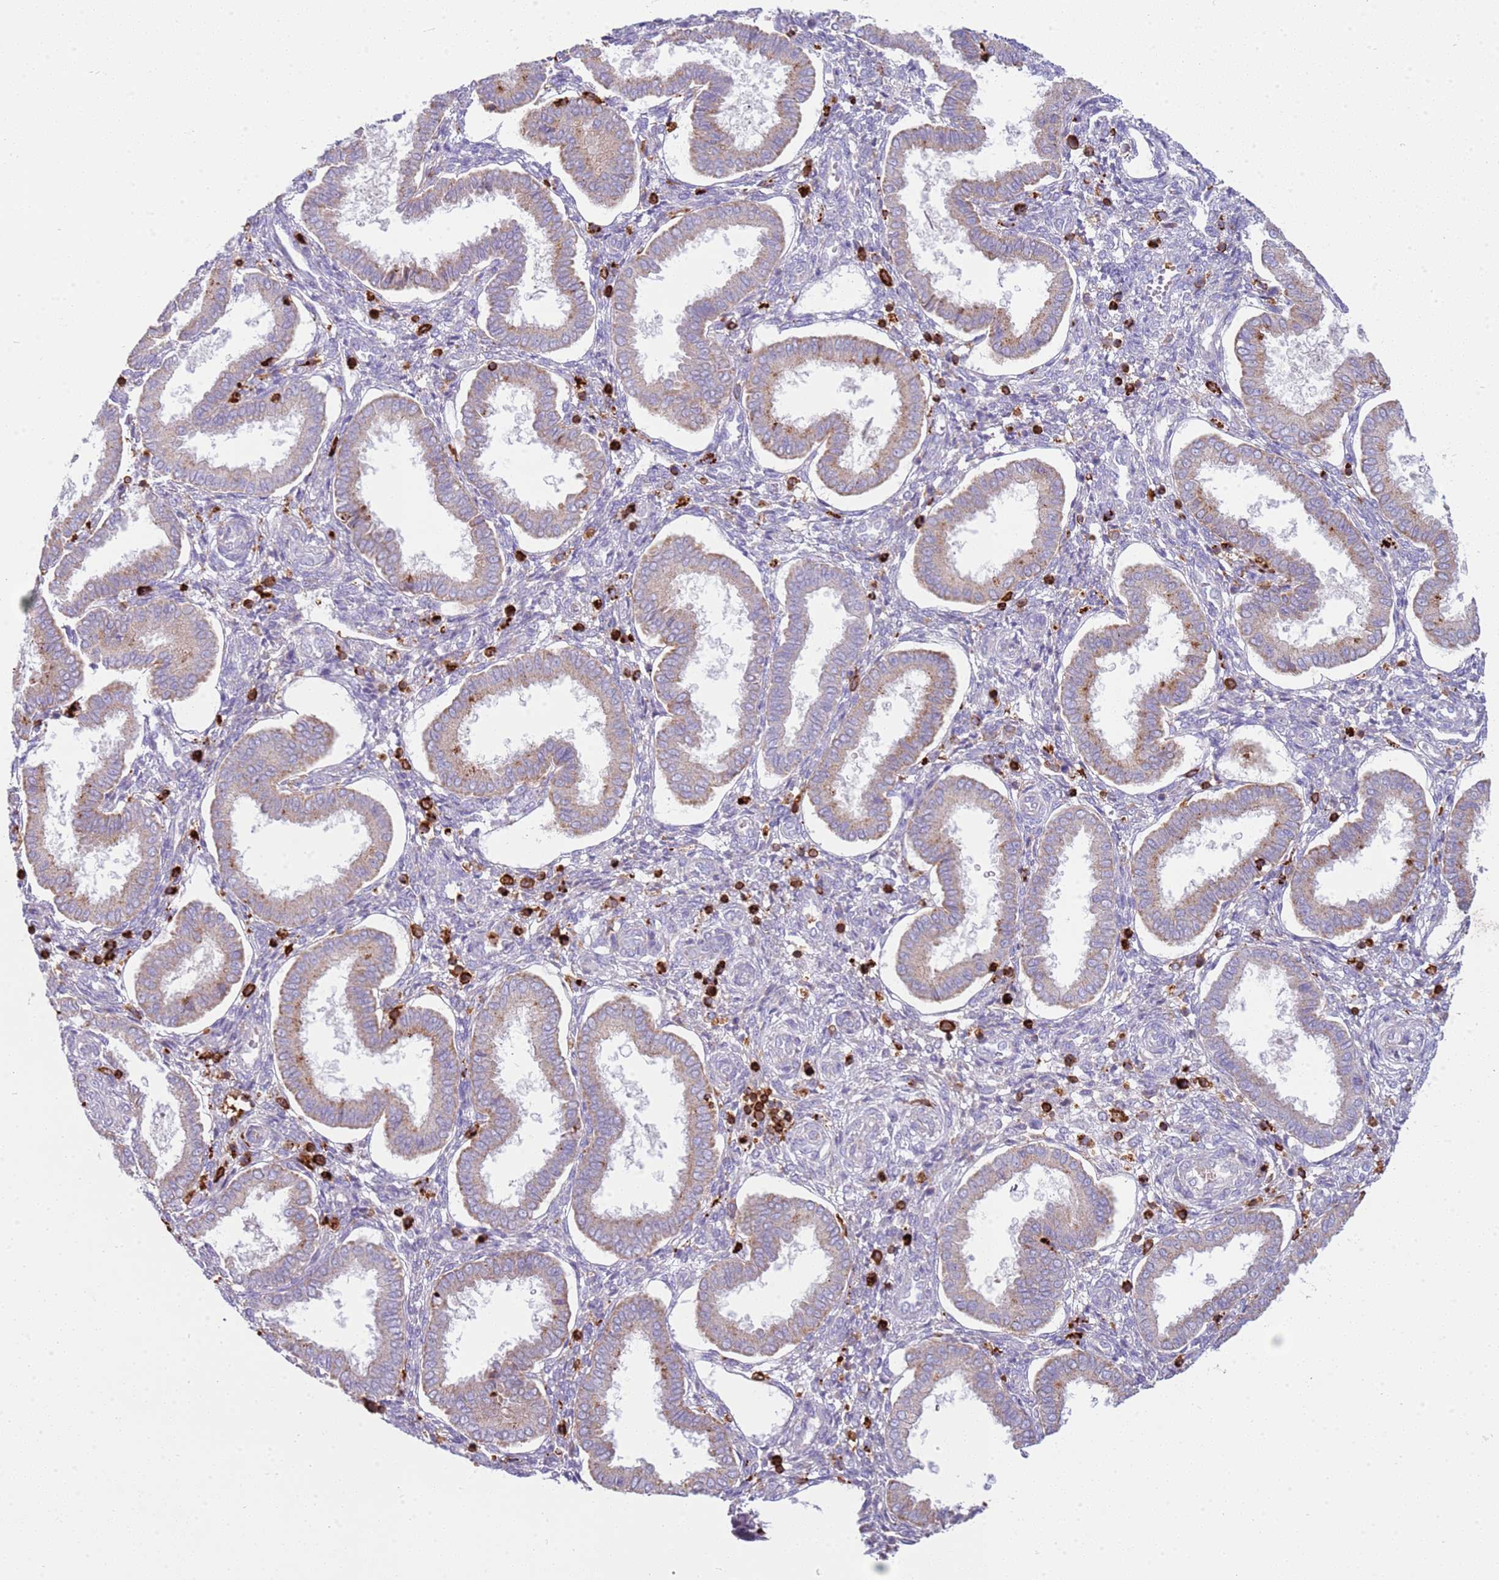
{"staining": {"intensity": "strong", "quantity": "<25%", "location": "cytoplasmic/membranous"}, "tissue": "endometrium", "cell_type": "Cells in endometrial stroma", "image_type": "normal", "snomed": [{"axis": "morphology", "description": "Normal tissue, NOS"}, {"axis": "topography", "description": "Endometrium"}], "caption": "Immunohistochemistry (IHC) staining of normal endometrium, which reveals medium levels of strong cytoplasmic/membranous expression in approximately <25% of cells in endometrial stroma indicating strong cytoplasmic/membranous protein positivity. The staining was performed using DAB (brown) for protein detection and nuclei were counterstained in hematoxylin (blue).", "gene": "TTPAL", "patient": {"sex": "female", "age": 24}}